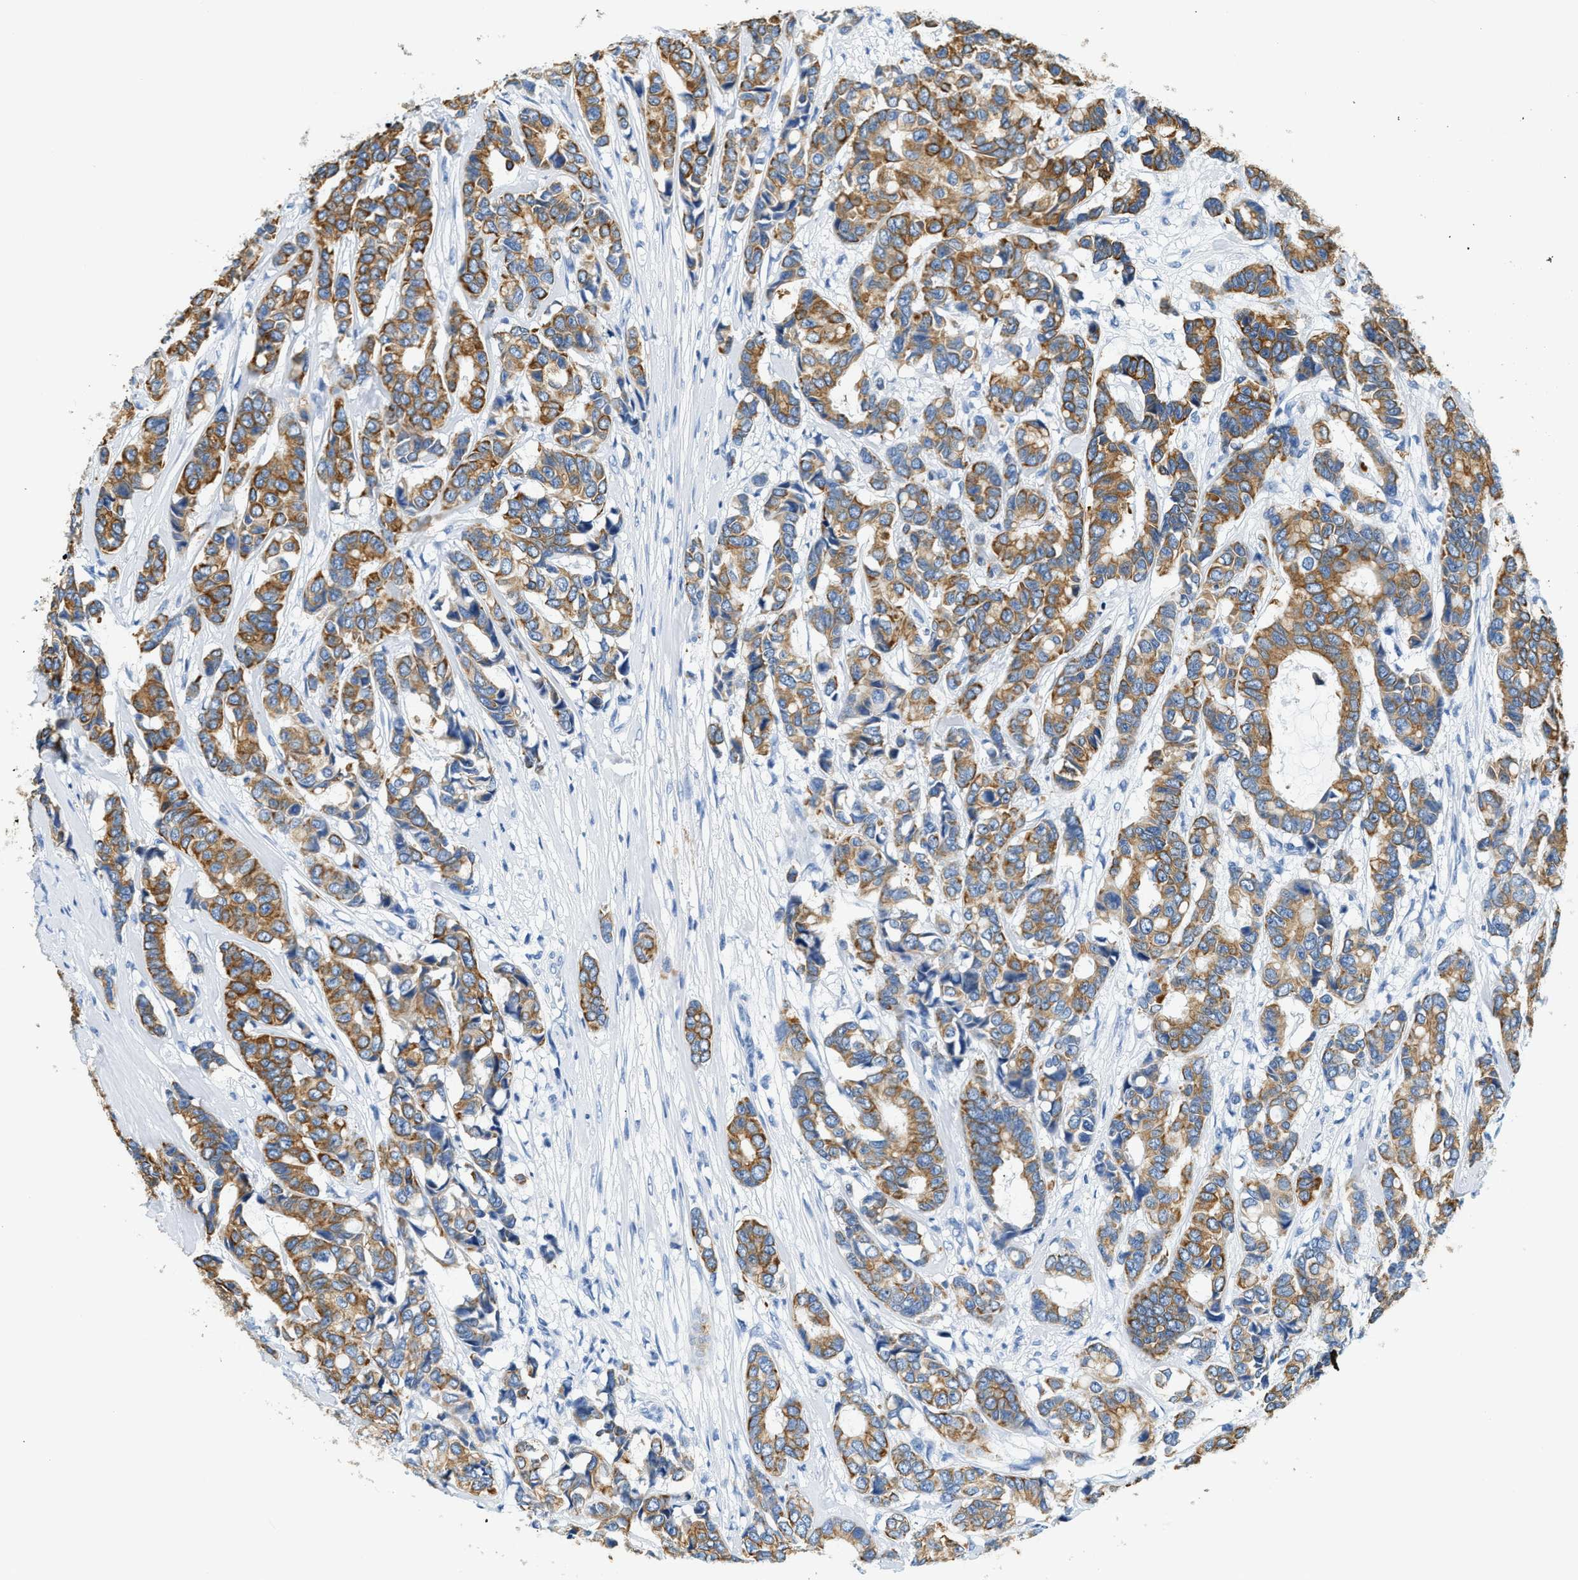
{"staining": {"intensity": "moderate", "quantity": ">75%", "location": "cytoplasmic/membranous"}, "tissue": "breast cancer", "cell_type": "Tumor cells", "image_type": "cancer", "snomed": [{"axis": "morphology", "description": "Duct carcinoma"}, {"axis": "topography", "description": "Breast"}], "caption": "Tumor cells reveal medium levels of moderate cytoplasmic/membranous positivity in approximately >75% of cells in breast cancer (infiltrating ductal carcinoma). The staining was performed using DAB to visualize the protein expression in brown, while the nuclei were stained in blue with hematoxylin (Magnification: 20x).", "gene": "STXBP2", "patient": {"sex": "female", "age": 87}}